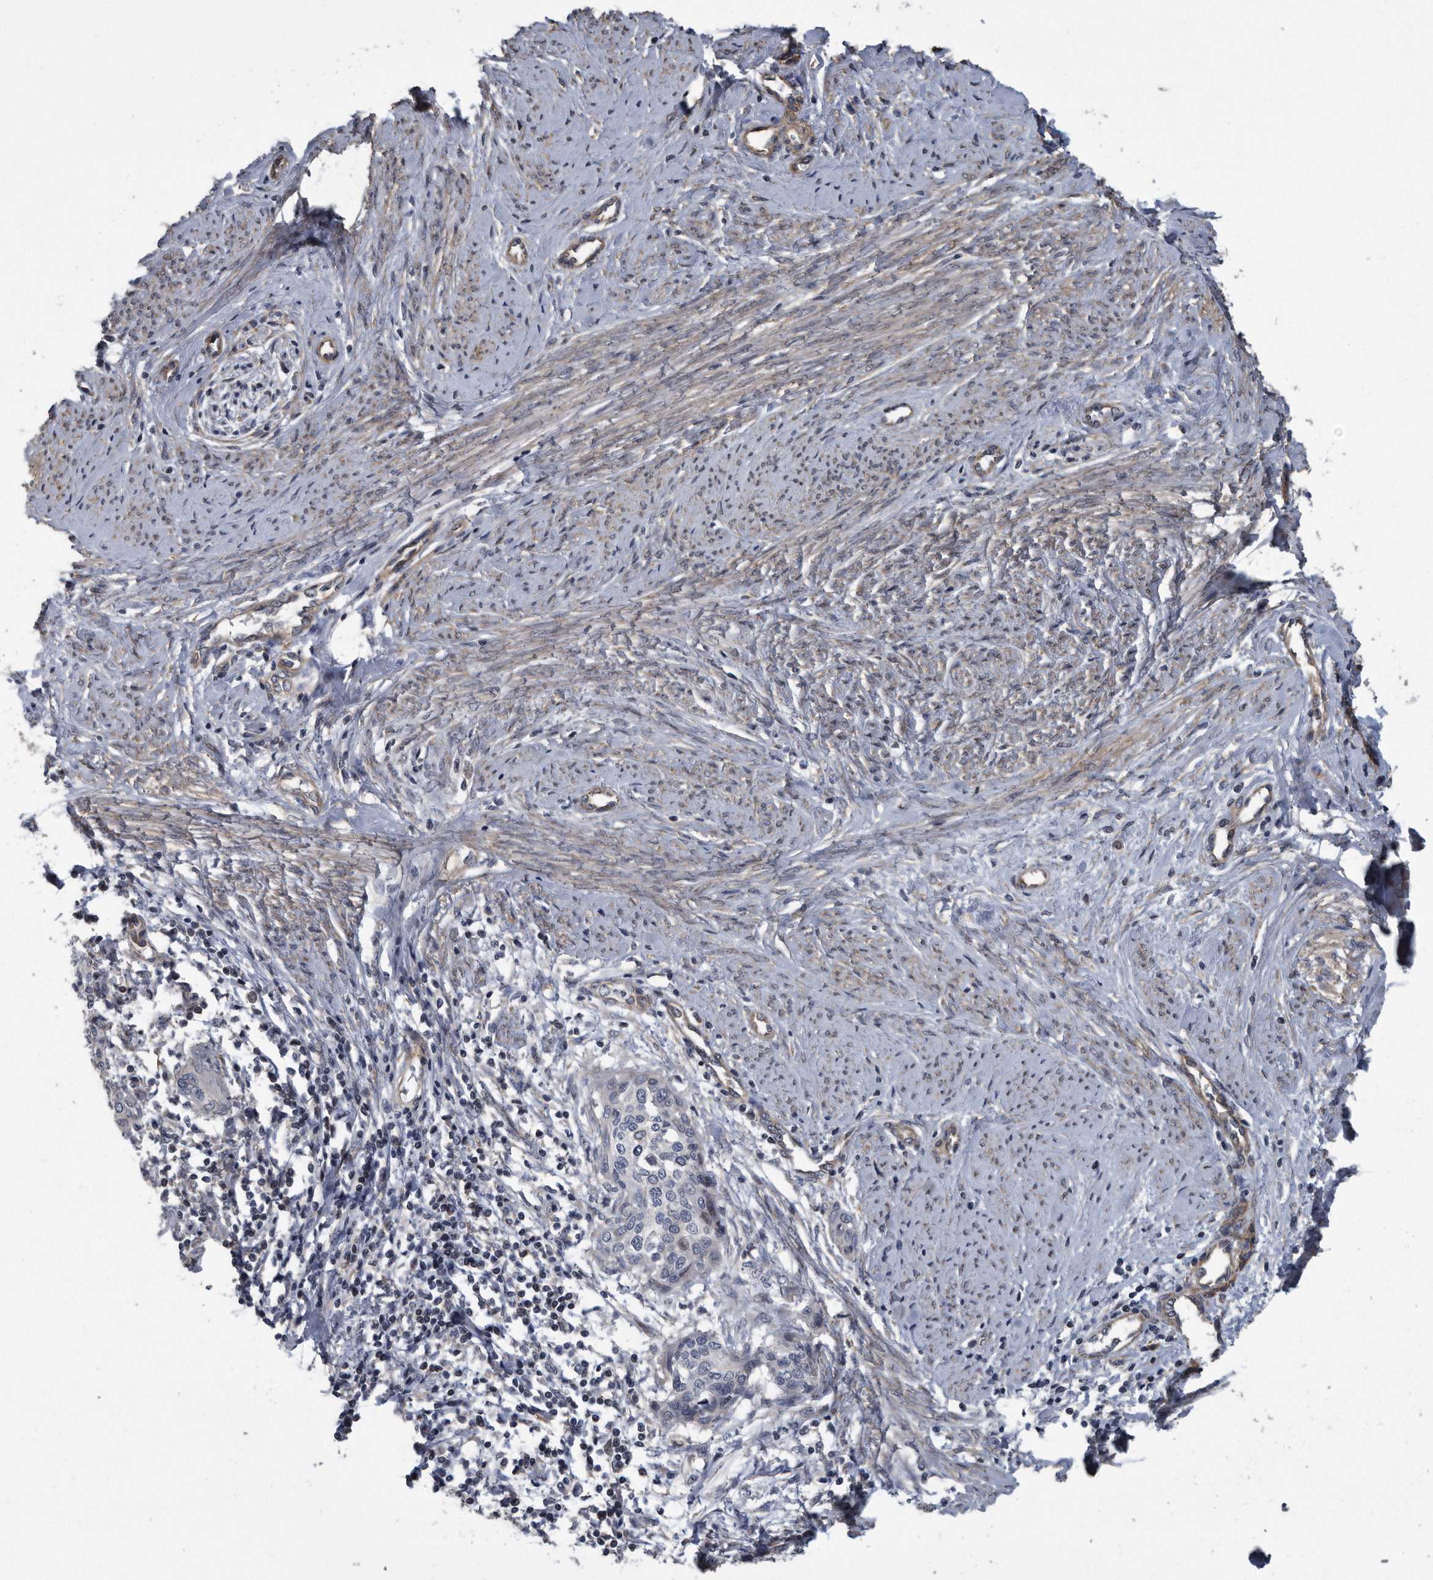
{"staining": {"intensity": "negative", "quantity": "none", "location": "none"}, "tissue": "cervical cancer", "cell_type": "Tumor cells", "image_type": "cancer", "snomed": [{"axis": "morphology", "description": "Squamous cell carcinoma, NOS"}, {"axis": "topography", "description": "Cervix"}], "caption": "Immunohistochemistry of cervical cancer (squamous cell carcinoma) displays no staining in tumor cells. (IHC, brightfield microscopy, high magnification).", "gene": "ARMCX1", "patient": {"sex": "female", "age": 37}}